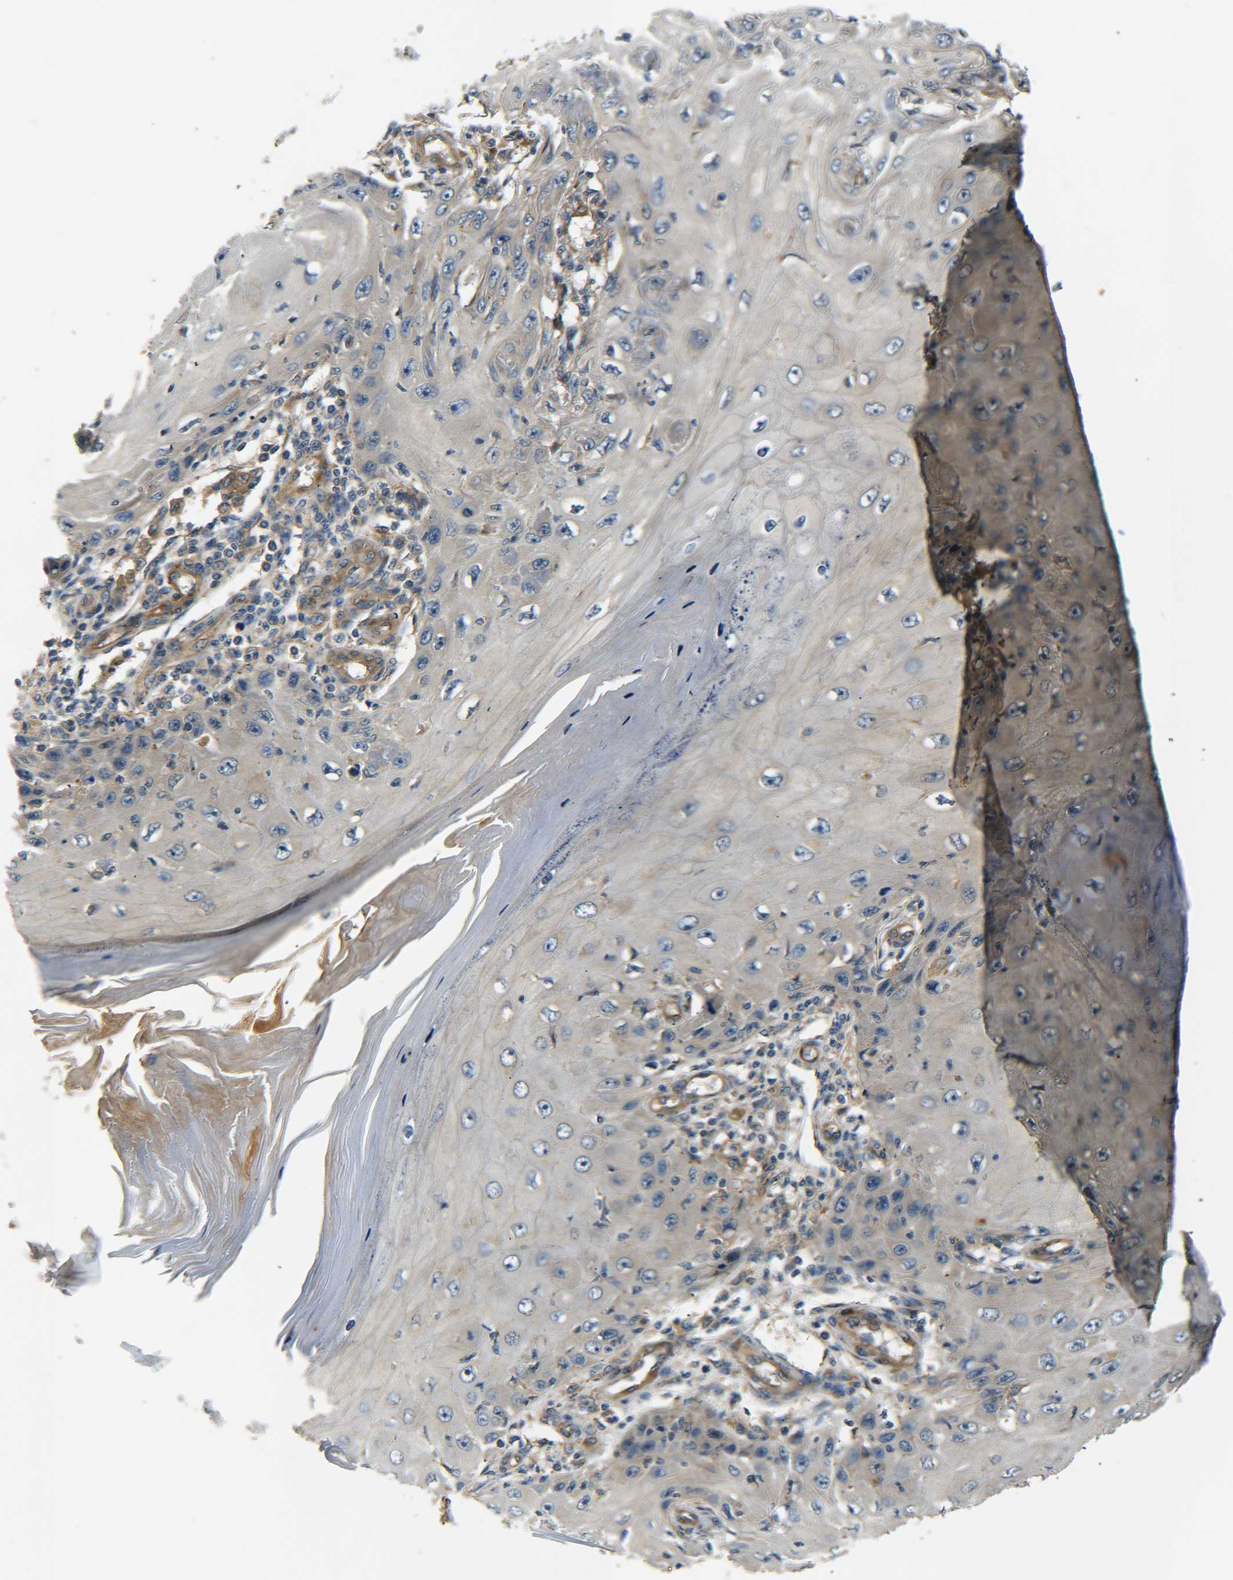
{"staining": {"intensity": "weak", "quantity": "<25%", "location": "cytoplasmic/membranous"}, "tissue": "skin cancer", "cell_type": "Tumor cells", "image_type": "cancer", "snomed": [{"axis": "morphology", "description": "Squamous cell carcinoma, NOS"}, {"axis": "topography", "description": "Skin"}], "caption": "There is no significant expression in tumor cells of skin cancer.", "gene": "LRCH3", "patient": {"sex": "female", "age": 73}}